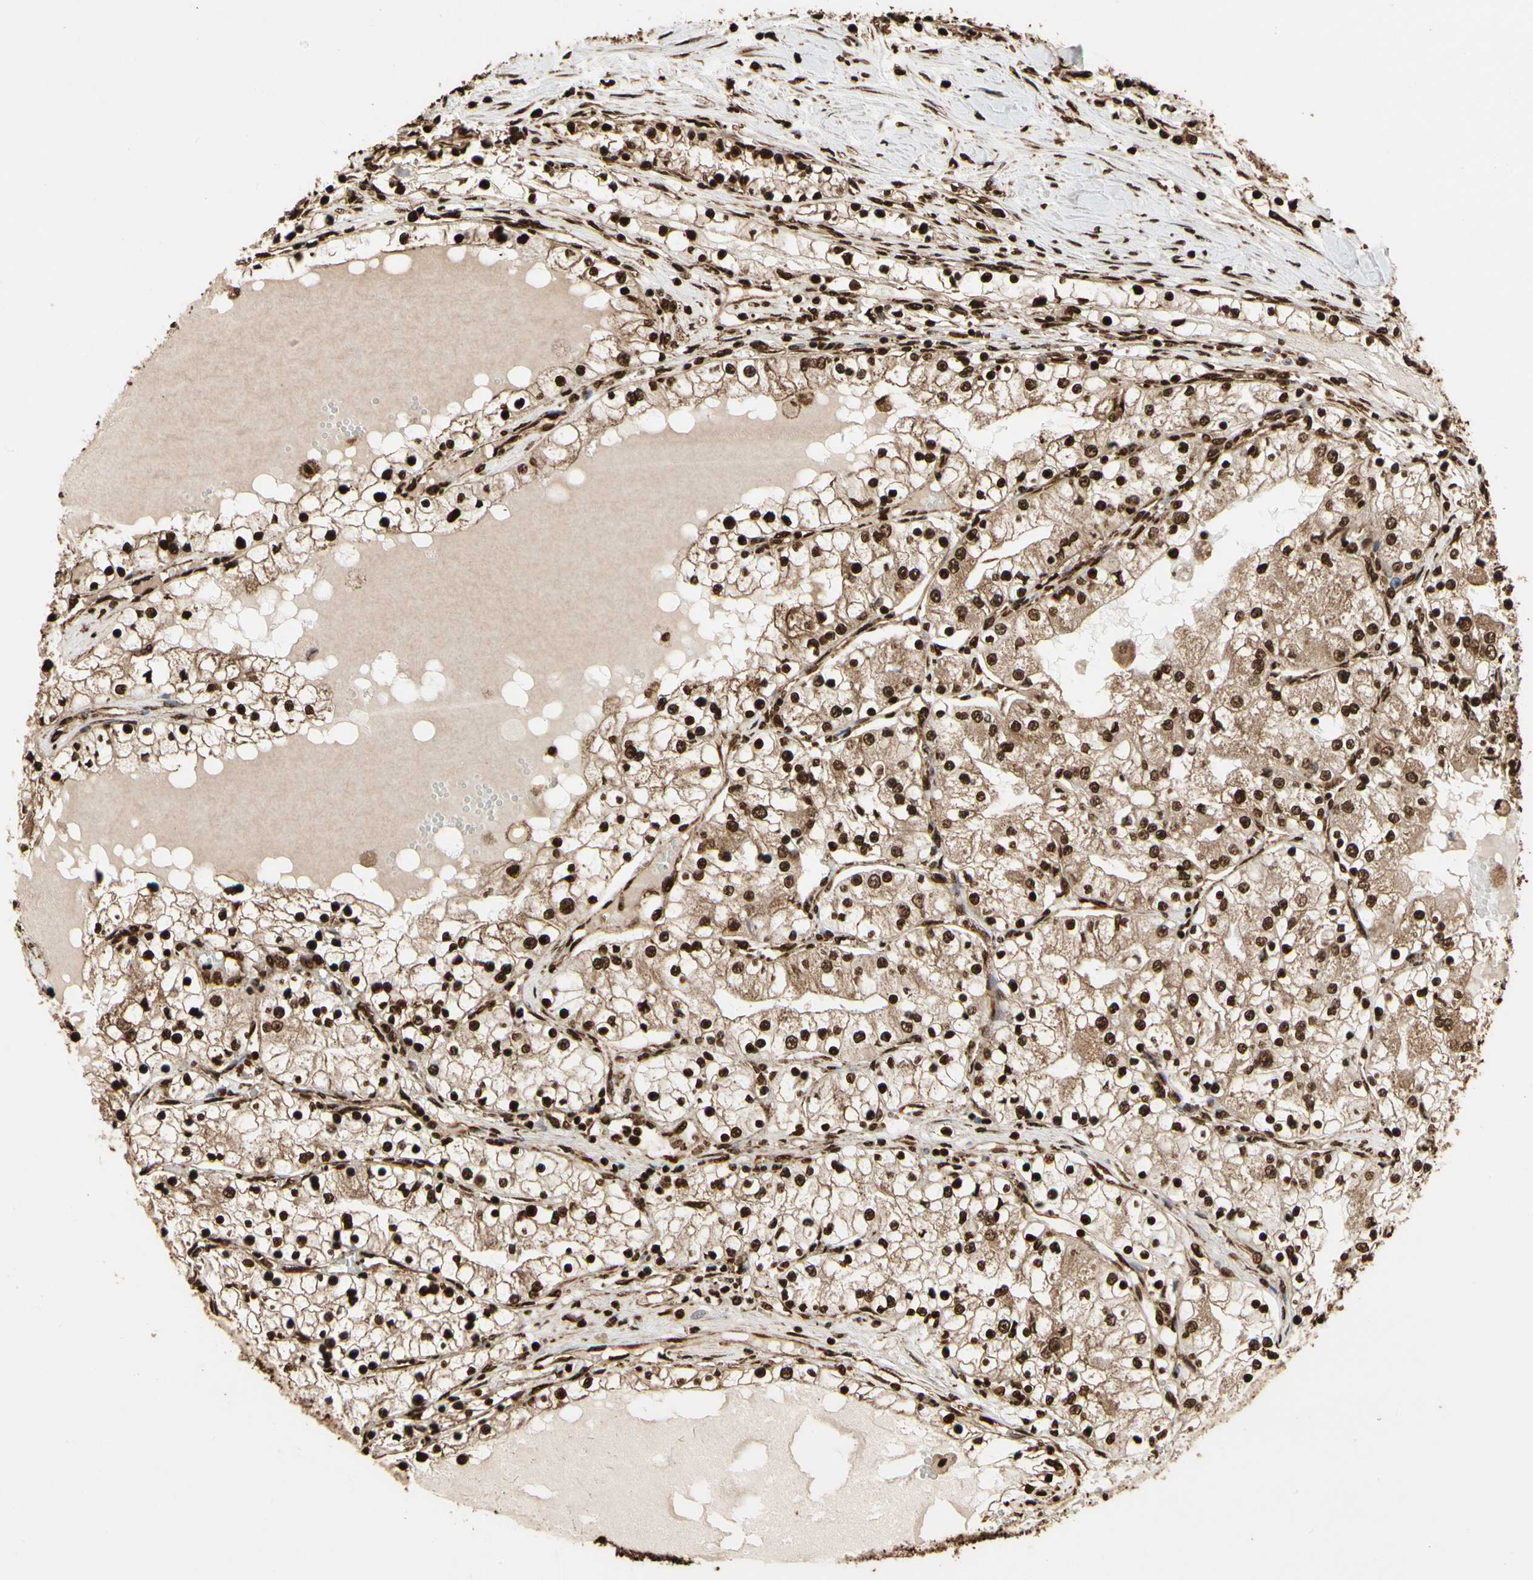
{"staining": {"intensity": "strong", "quantity": ">75%", "location": "cytoplasmic/membranous,nuclear"}, "tissue": "renal cancer", "cell_type": "Tumor cells", "image_type": "cancer", "snomed": [{"axis": "morphology", "description": "Adenocarcinoma, NOS"}, {"axis": "topography", "description": "Kidney"}], "caption": "Renal adenocarcinoma stained with DAB (3,3'-diaminobenzidine) immunohistochemistry reveals high levels of strong cytoplasmic/membranous and nuclear expression in about >75% of tumor cells.", "gene": "HNRNPK", "patient": {"sex": "male", "age": 68}}